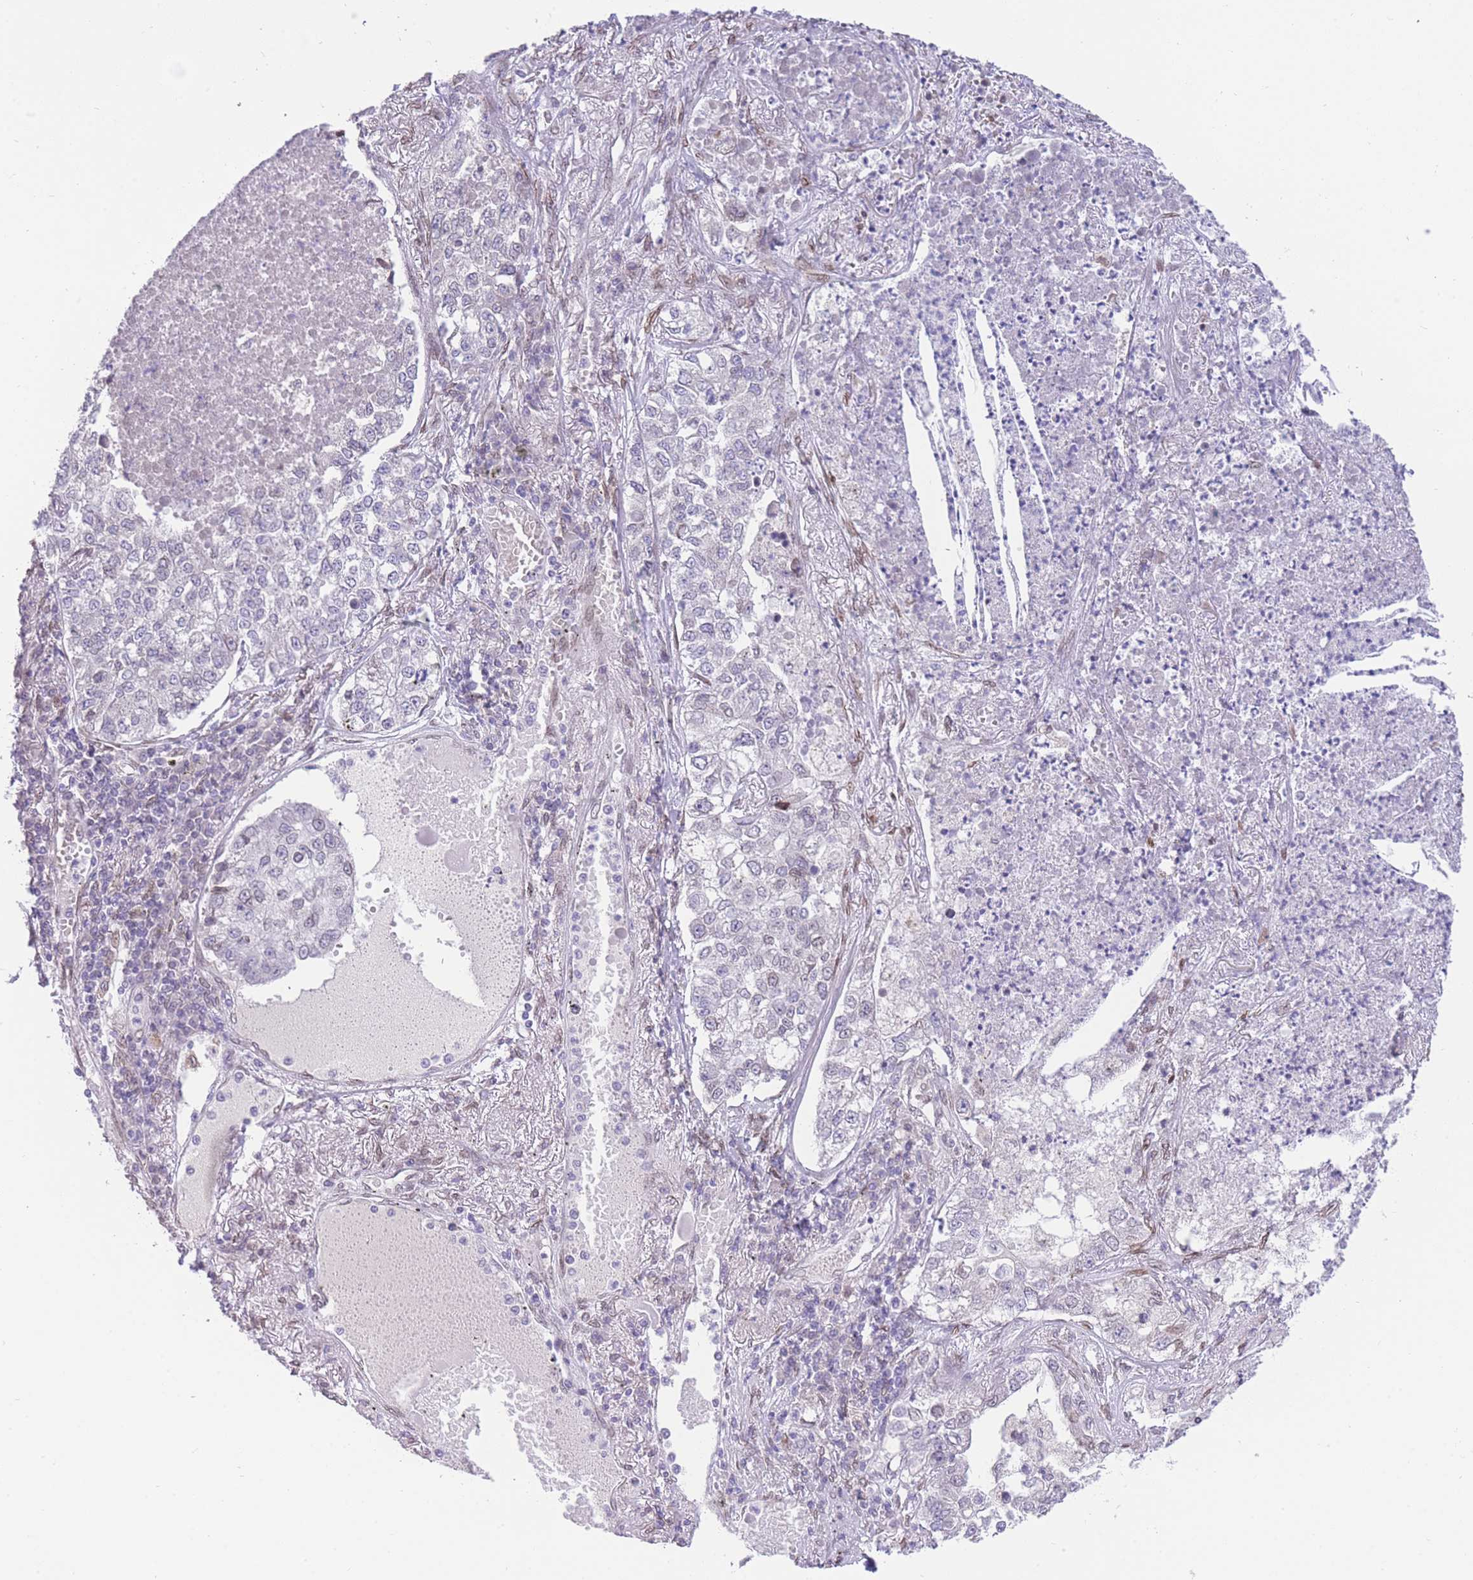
{"staining": {"intensity": "negative", "quantity": "none", "location": "none"}, "tissue": "lung cancer", "cell_type": "Tumor cells", "image_type": "cancer", "snomed": [{"axis": "morphology", "description": "Adenocarcinoma, NOS"}, {"axis": "topography", "description": "Lung"}], "caption": "DAB immunohistochemical staining of human lung cancer shows no significant staining in tumor cells. (Stains: DAB immunohistochemistry with hematoxylin counter stain, Microscopy: brightfield microscopy at high magnification).", "gene": "OR10AD1", "patient": {"sex": "male", "age": 49}}